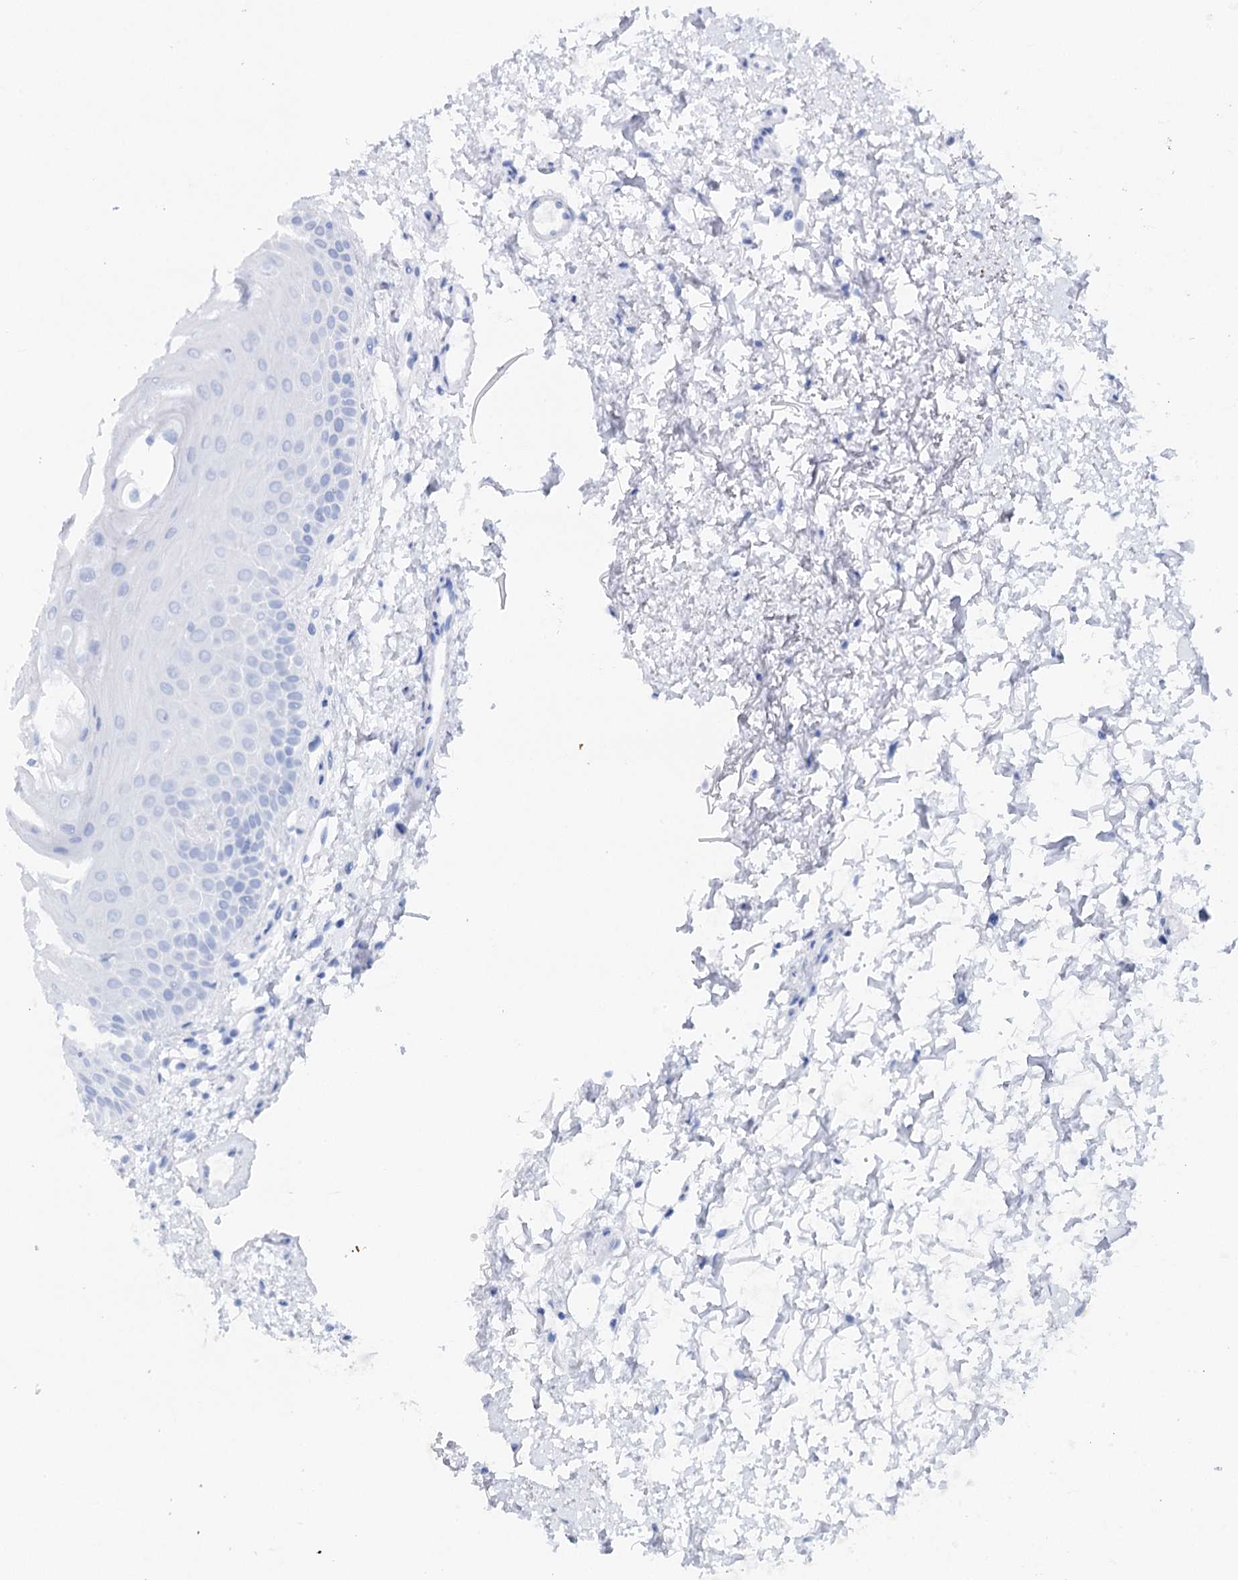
{"staining": {"intensity": "negative", "quantity": "none", "location": "none"}, "tissue": "oral mucosa", "cell_type": "Squamous epithelial cells", "image_type": "normal", "snomed": [{"axis": "morphology", "description": "Normal tissue, NOS"}, {"axis": "topography", "description": "Oral tissue"}], "caption": "This is an immunohistochemistry image of benign oral mucosa. There is no positivity in squamous epithelial cells.", "gene": "CSN3", "patient": {"sex": "male", "age": 66}}